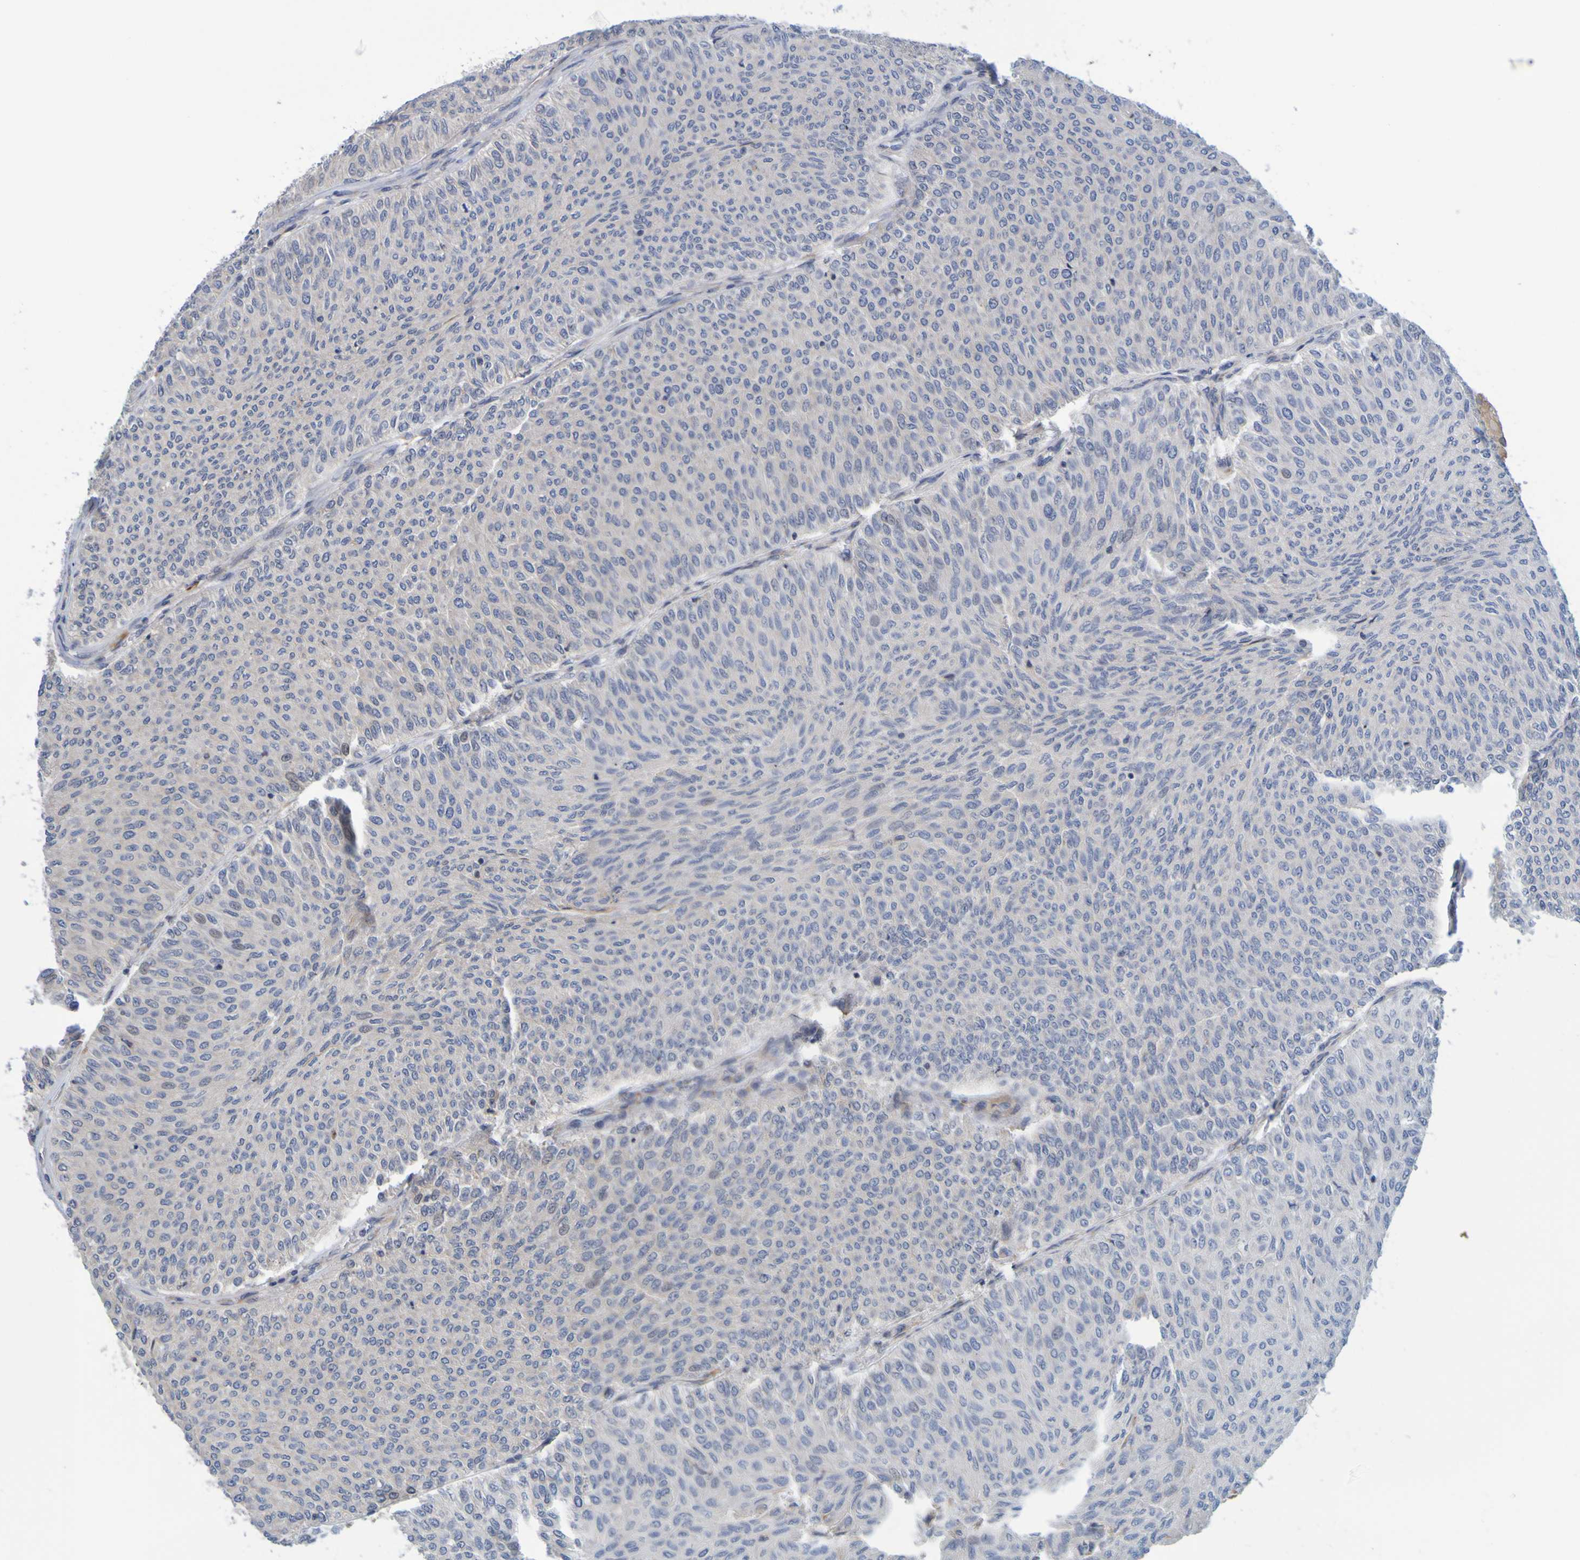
{"staining": {"intensity": "weak", "quantity": "<25%", "location": "cytoplasmic/membranous"}, "tissue": "urothelial cancer", "cell_type": "Tumor cells", "image_type": "cancer", "snomed": [{"axis": "morphology", "description": "Urothelial carcinoma, Low grade"}, {"axis": "topography", "description": "Urinary bladder"}], "caption": "Protein analysis of urothelial carcinoma (low-grade) exhibits no significant expression in tumor cells.", "gene": "SIL1", "patient": {"sex": "male", "age": 78}}